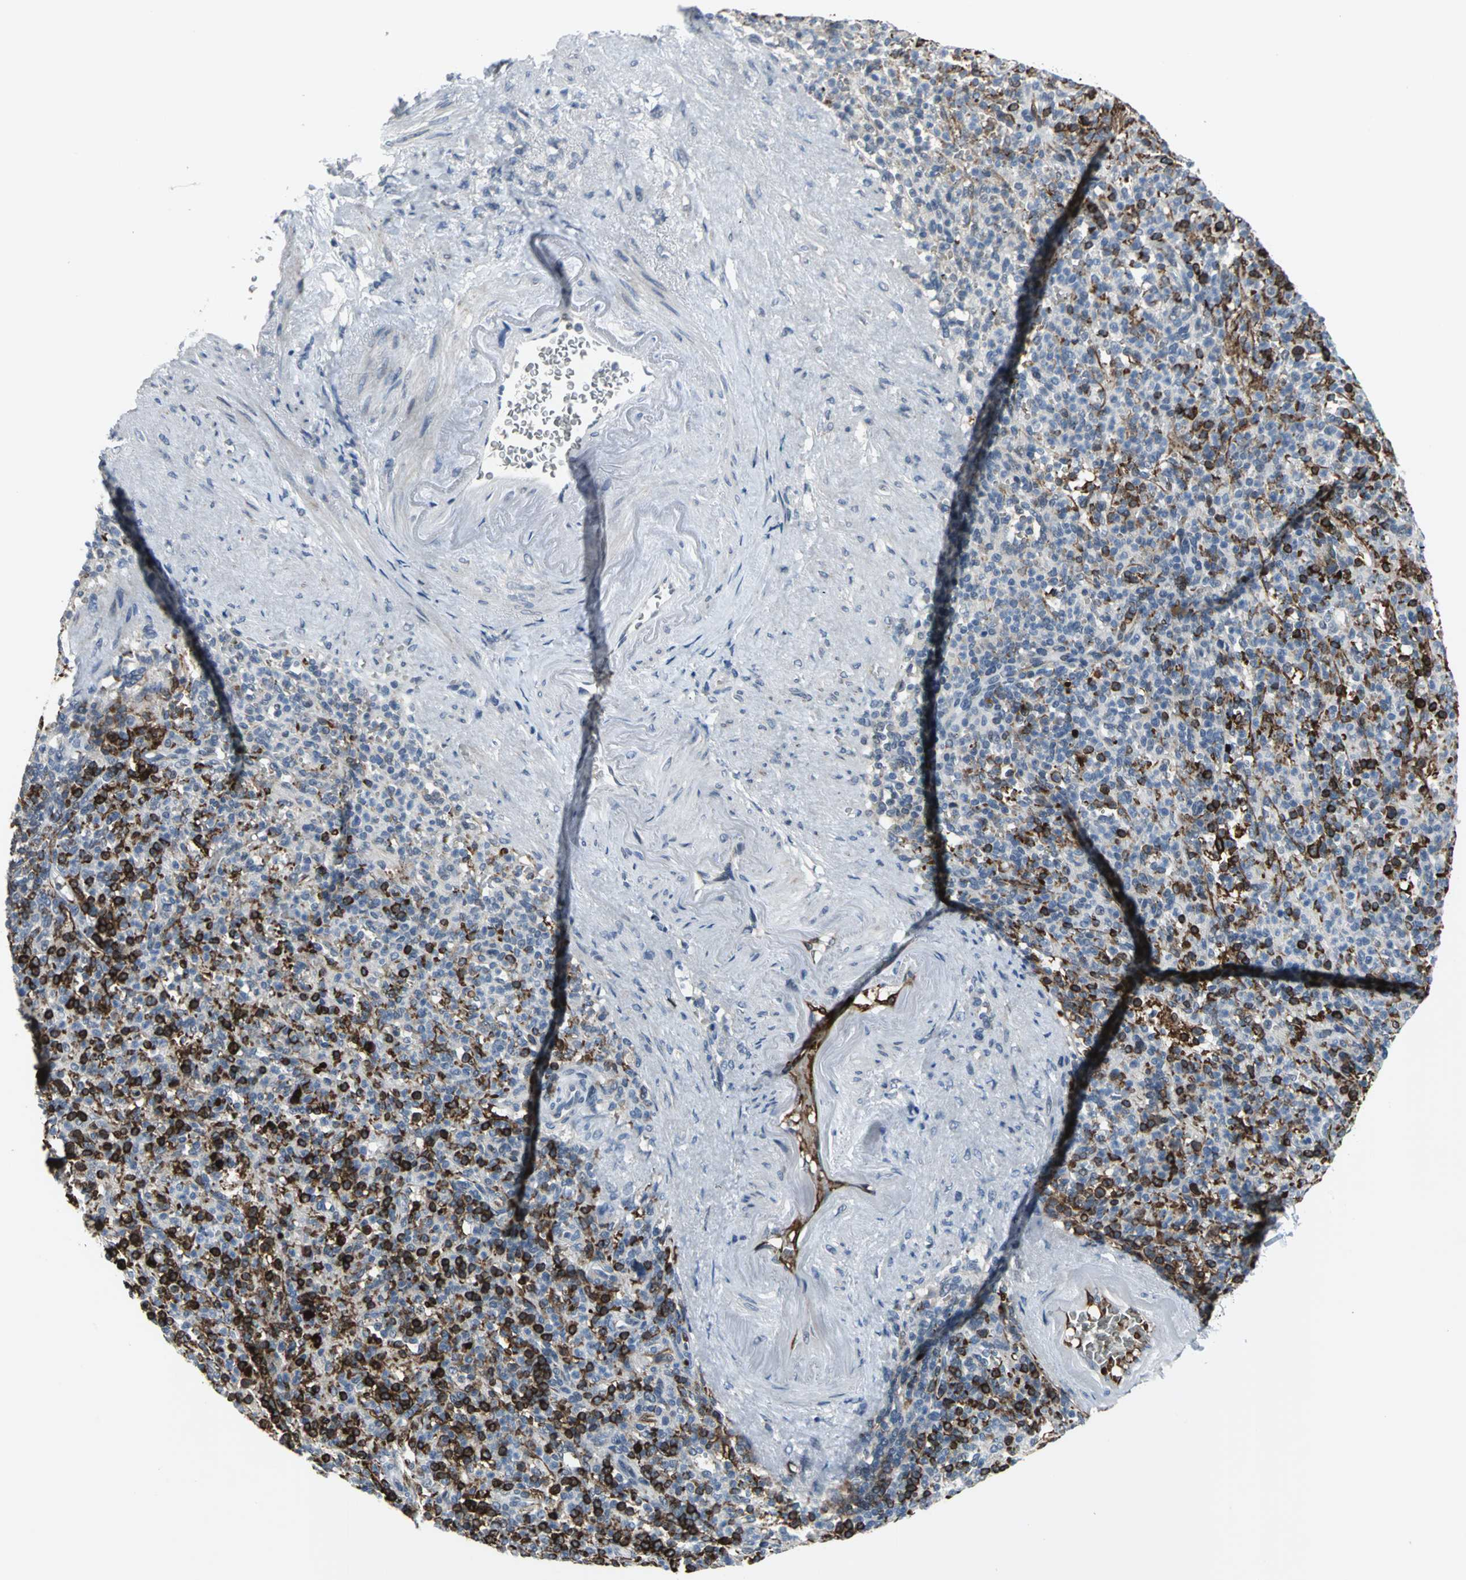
{"staining": {"intensity": "strong", "quantity": "25%-75%", "location": "cytoplasmic/membranous,nuclear"}, "tissue": "spleen", "cell_type": "Cells in red pulp", "image_type": "normal", "snomed": [{"axis": "morphology", "description": "Normal tissue, NOS"}, {"axis": "topography", "description": "Spleen"}], "caption": "Protein expression by immunohistochemistry exhibits strong cytoplasmic/membranous,nuclear staining in approximately 25%-75% of cells in red pulp in benign spleen. (IHC, brightfield microscopy, high magnification).", "gene": "GLI3", "patient": {"sex": "female", "age": 74}}